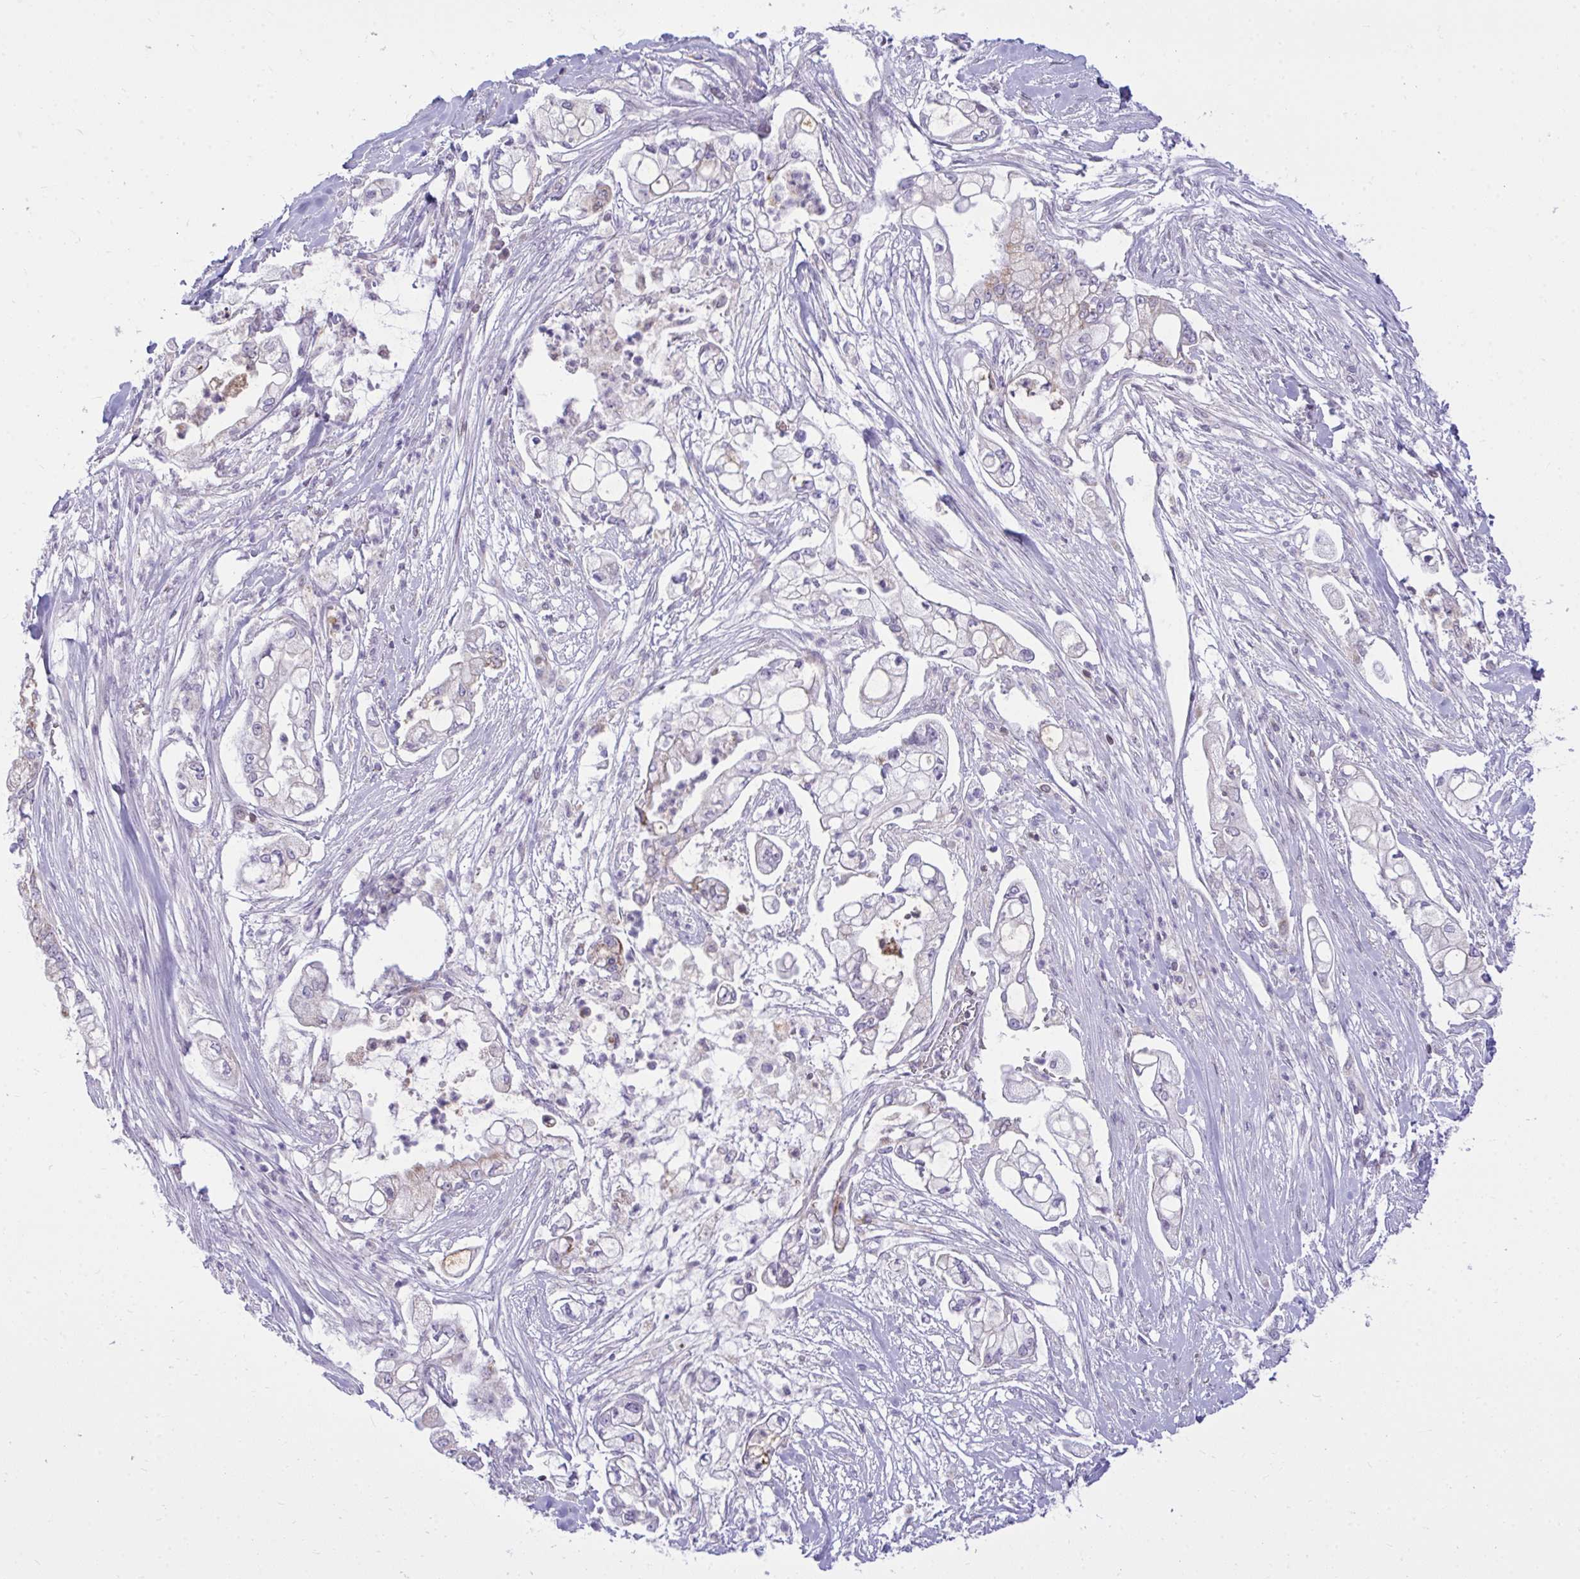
{"staining": {"intensity": "moderate", "quantity": "<25%", "location": "cytoplasmic/membranous"}, "tissue": "pancreatic cancer", "cell_type": "Tumor cells", "image_type": "cancer", "snomed": [{"axis": "morphology", "description": "Adenocarcinoma, NOS"}, {"axis": "topography", "description": "Pancreas"}], "caption": "Immunohistochemical staining of human pancreatic cancer (adenocarcinoma) reveals moderate cytoplasmic/membranous protein expression in about <25% of tumor cells.", "gene": "RPS6KA2", "patient": {"sex": "female", "age": 69}}